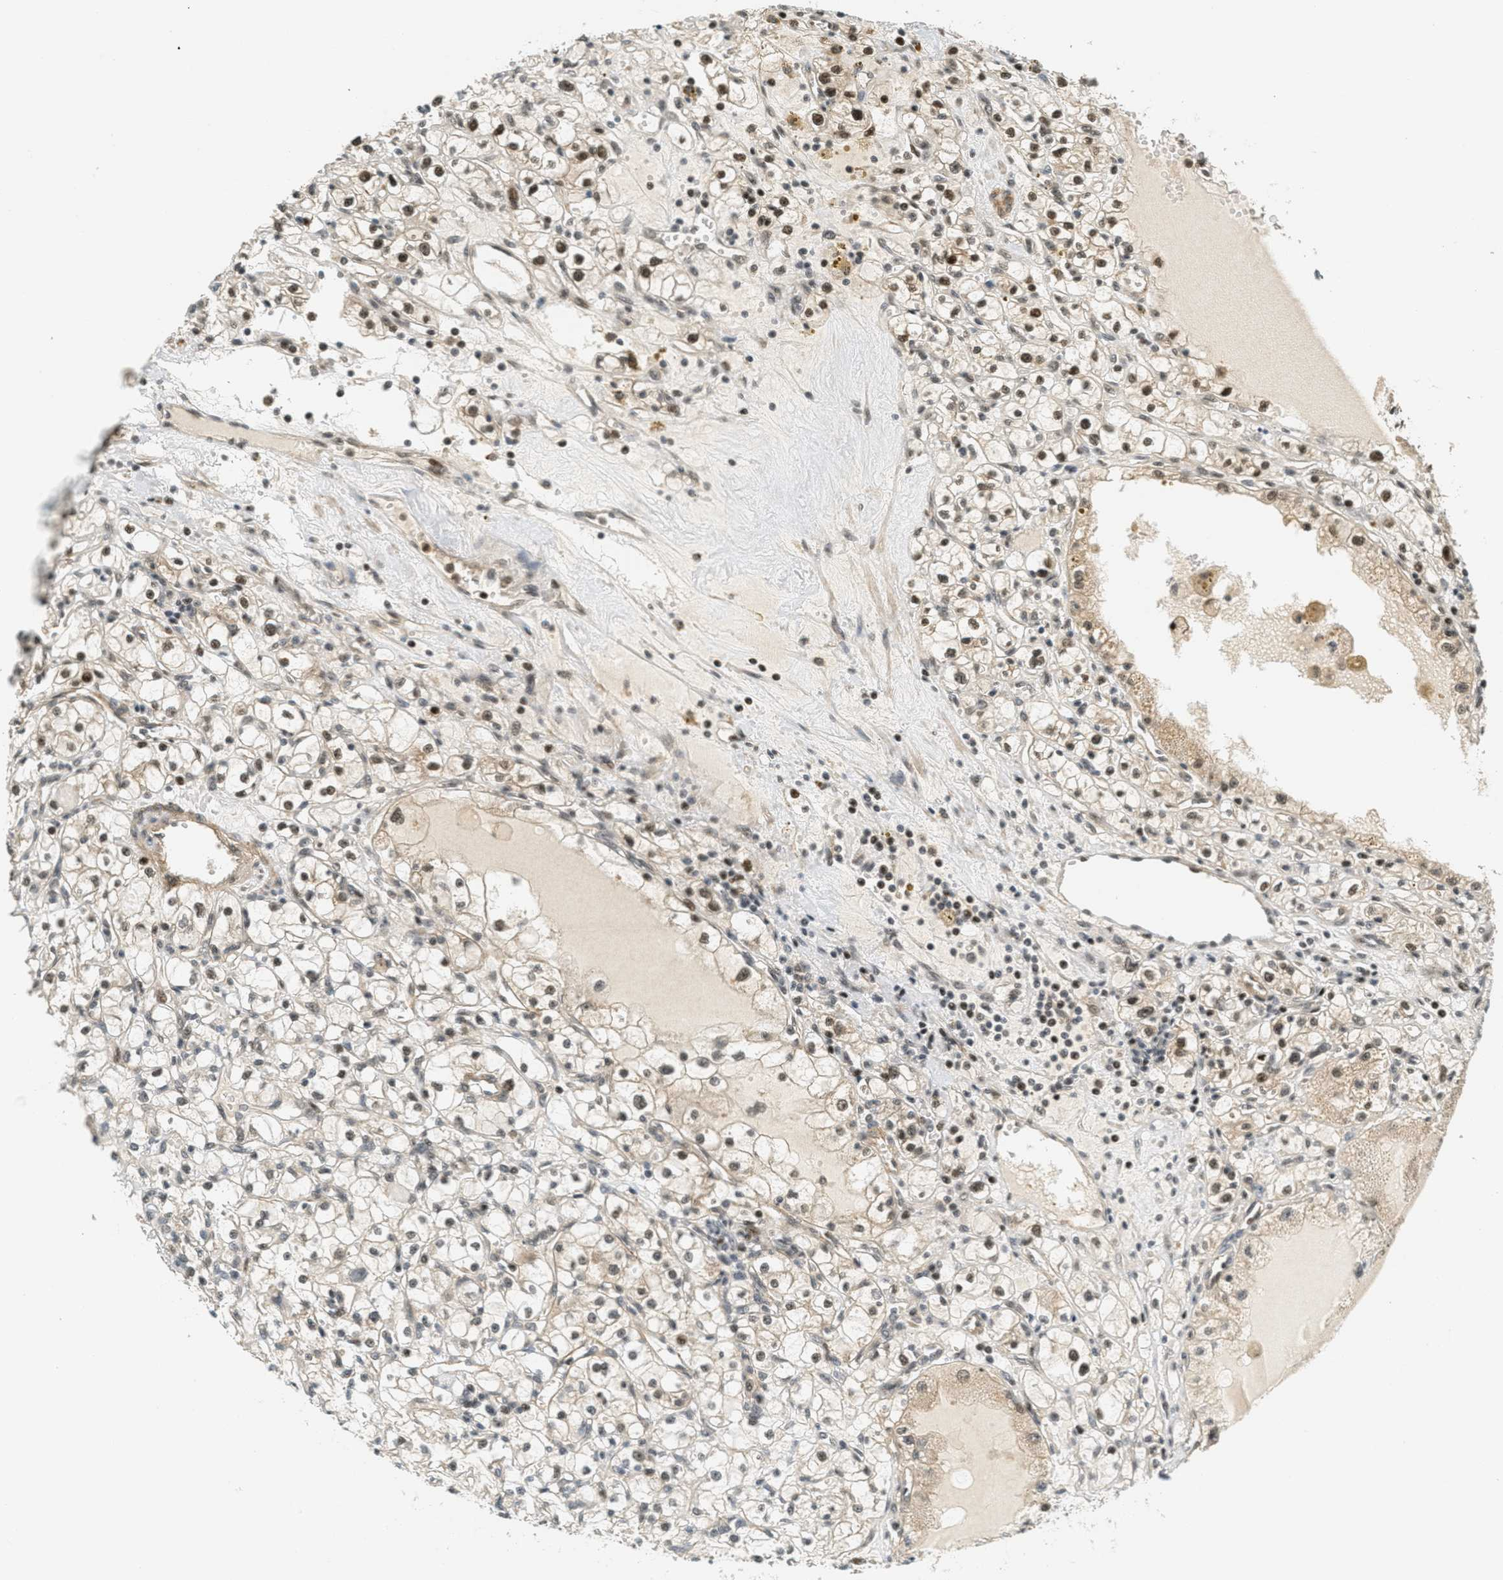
{"staining": {"intensity": "strong", "quantity": "25%-75%", "location": "nuclear"}, "tissue": "renal cancer", "cell_type": "Tumor cells", "image_type": "cancer", "snomed": [{"axis": "morphology", "description": "Adenocarcinoma, NOS"}, {"axis": "topography", "description": "Kidney"}], "caption": "A high amount of strong nuclear positivity is seen in approximately 25%-75% of tumor cells in adenocarcinoma (renal) tissue. (DAB = brown stain, brightfield microscopy at high magnification).", "gene": "FOXM1", "patient": {"sex": "male", "age": 56}}